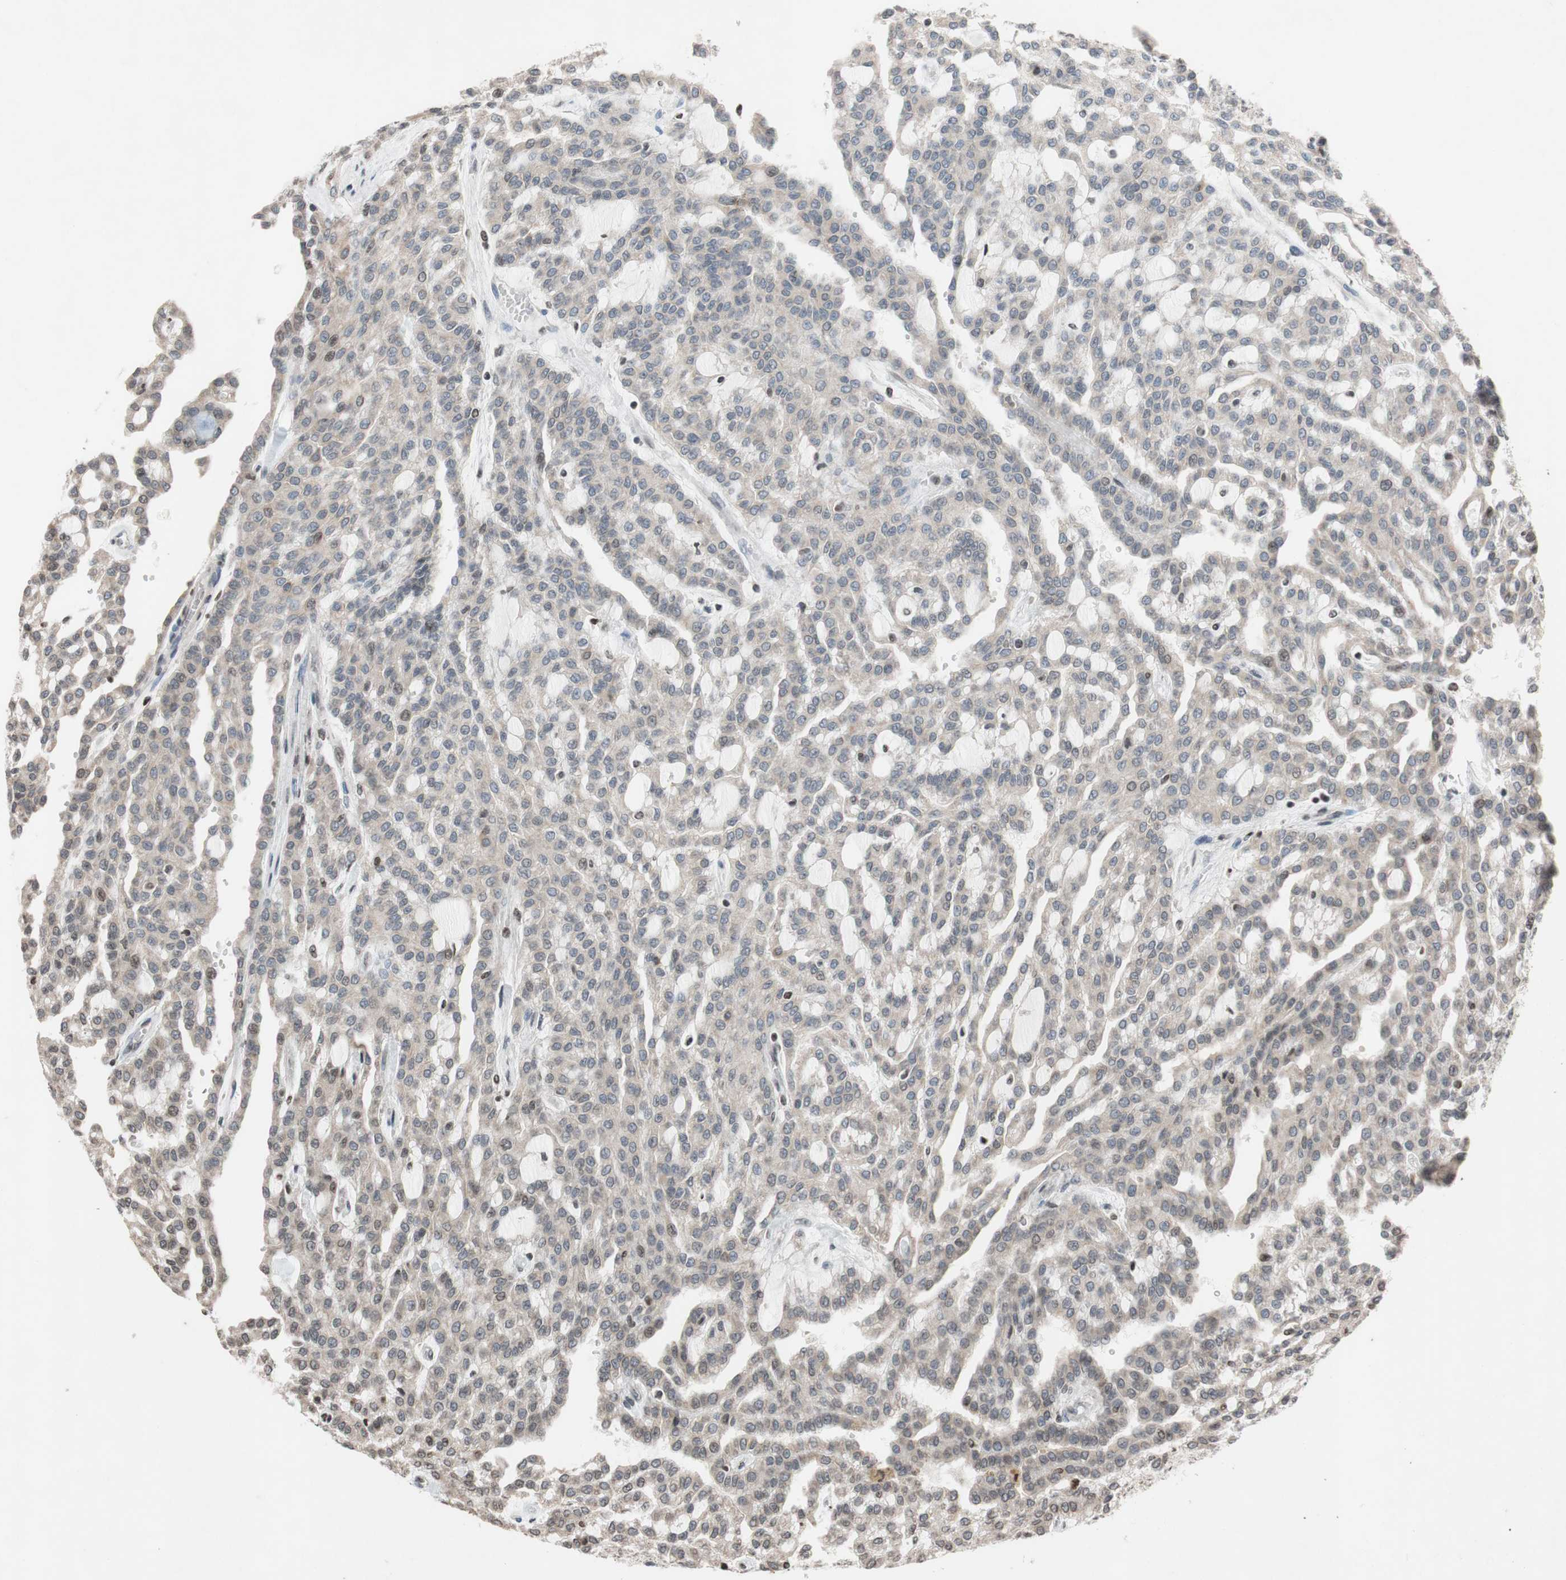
{"staining": {"intensity": "weak", "quantity": "<25%", "location": "nuclear"}, "tissue": "renal cancer", "cell_type": "Tumor cells", "image_type": "cancer", "snomed": [{"axis": "morphology", "description": "Adenocarcinoma, NOS"}, {"axis": "topography", "description": "Kidney"}], "caption": "Renal cancer stained for a protein using IHC demonstrates no staining tumor cells.", "gene": "MCM6", "patient": {"sex": "male", "age": 63}}